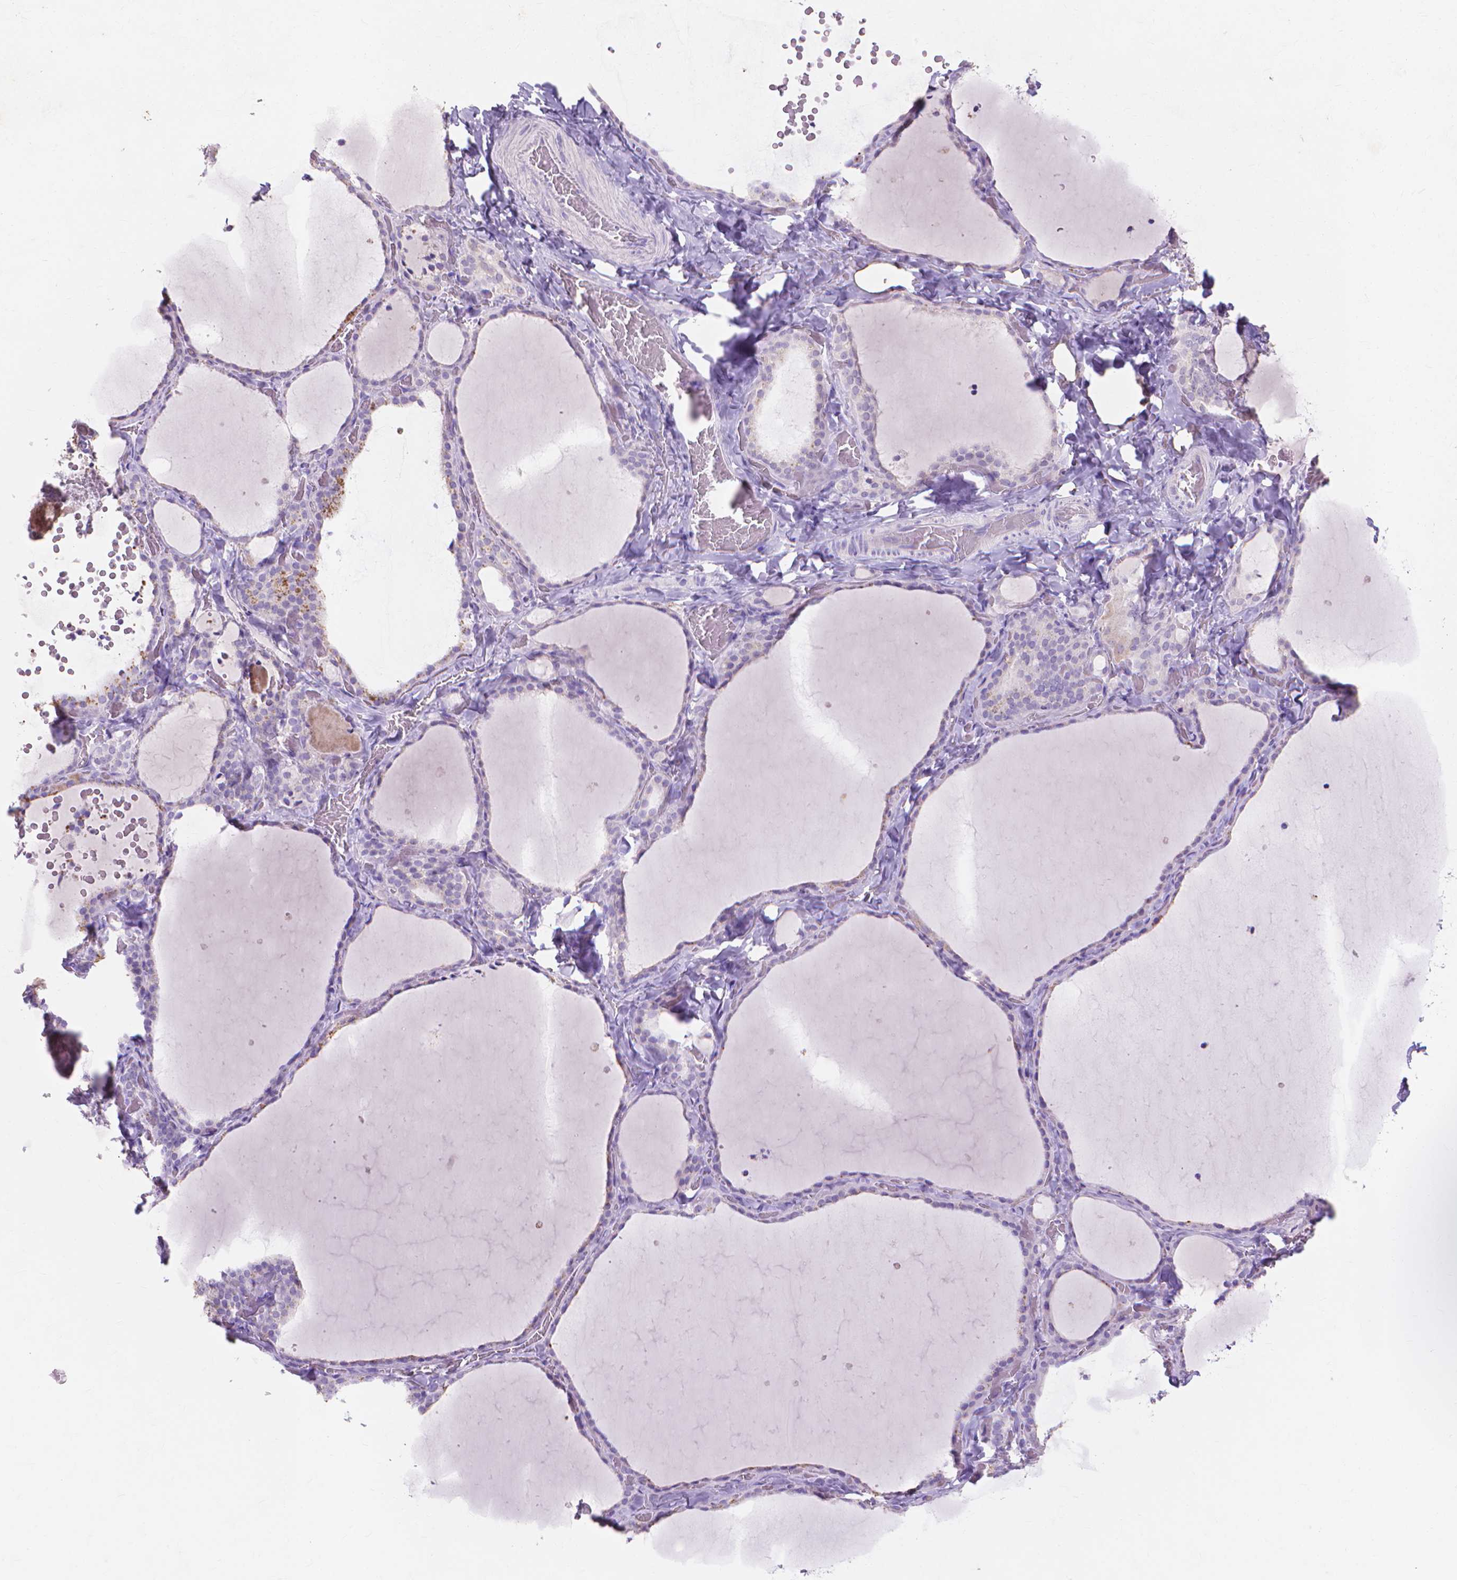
{"staining": {"intensity": "negative", "quantity": "none", "location": "none"}, "tissue": "thyroid gland", "cell_type": "Glandular cells", "image_type": "normal", "snomed": [{"axis": "morphology", "description": "Normal tissue, NOS"}, {"axis": "topography", "description": "Thyroid gland"}], "caption": "An immunohistochemistry (IHC) photomicrograph of benign thyroid gland is shown. There is no staining in glandular cells of thyroid gland.", "gene": "MMP11", "patient": {"sex": "female", "age": 22}}